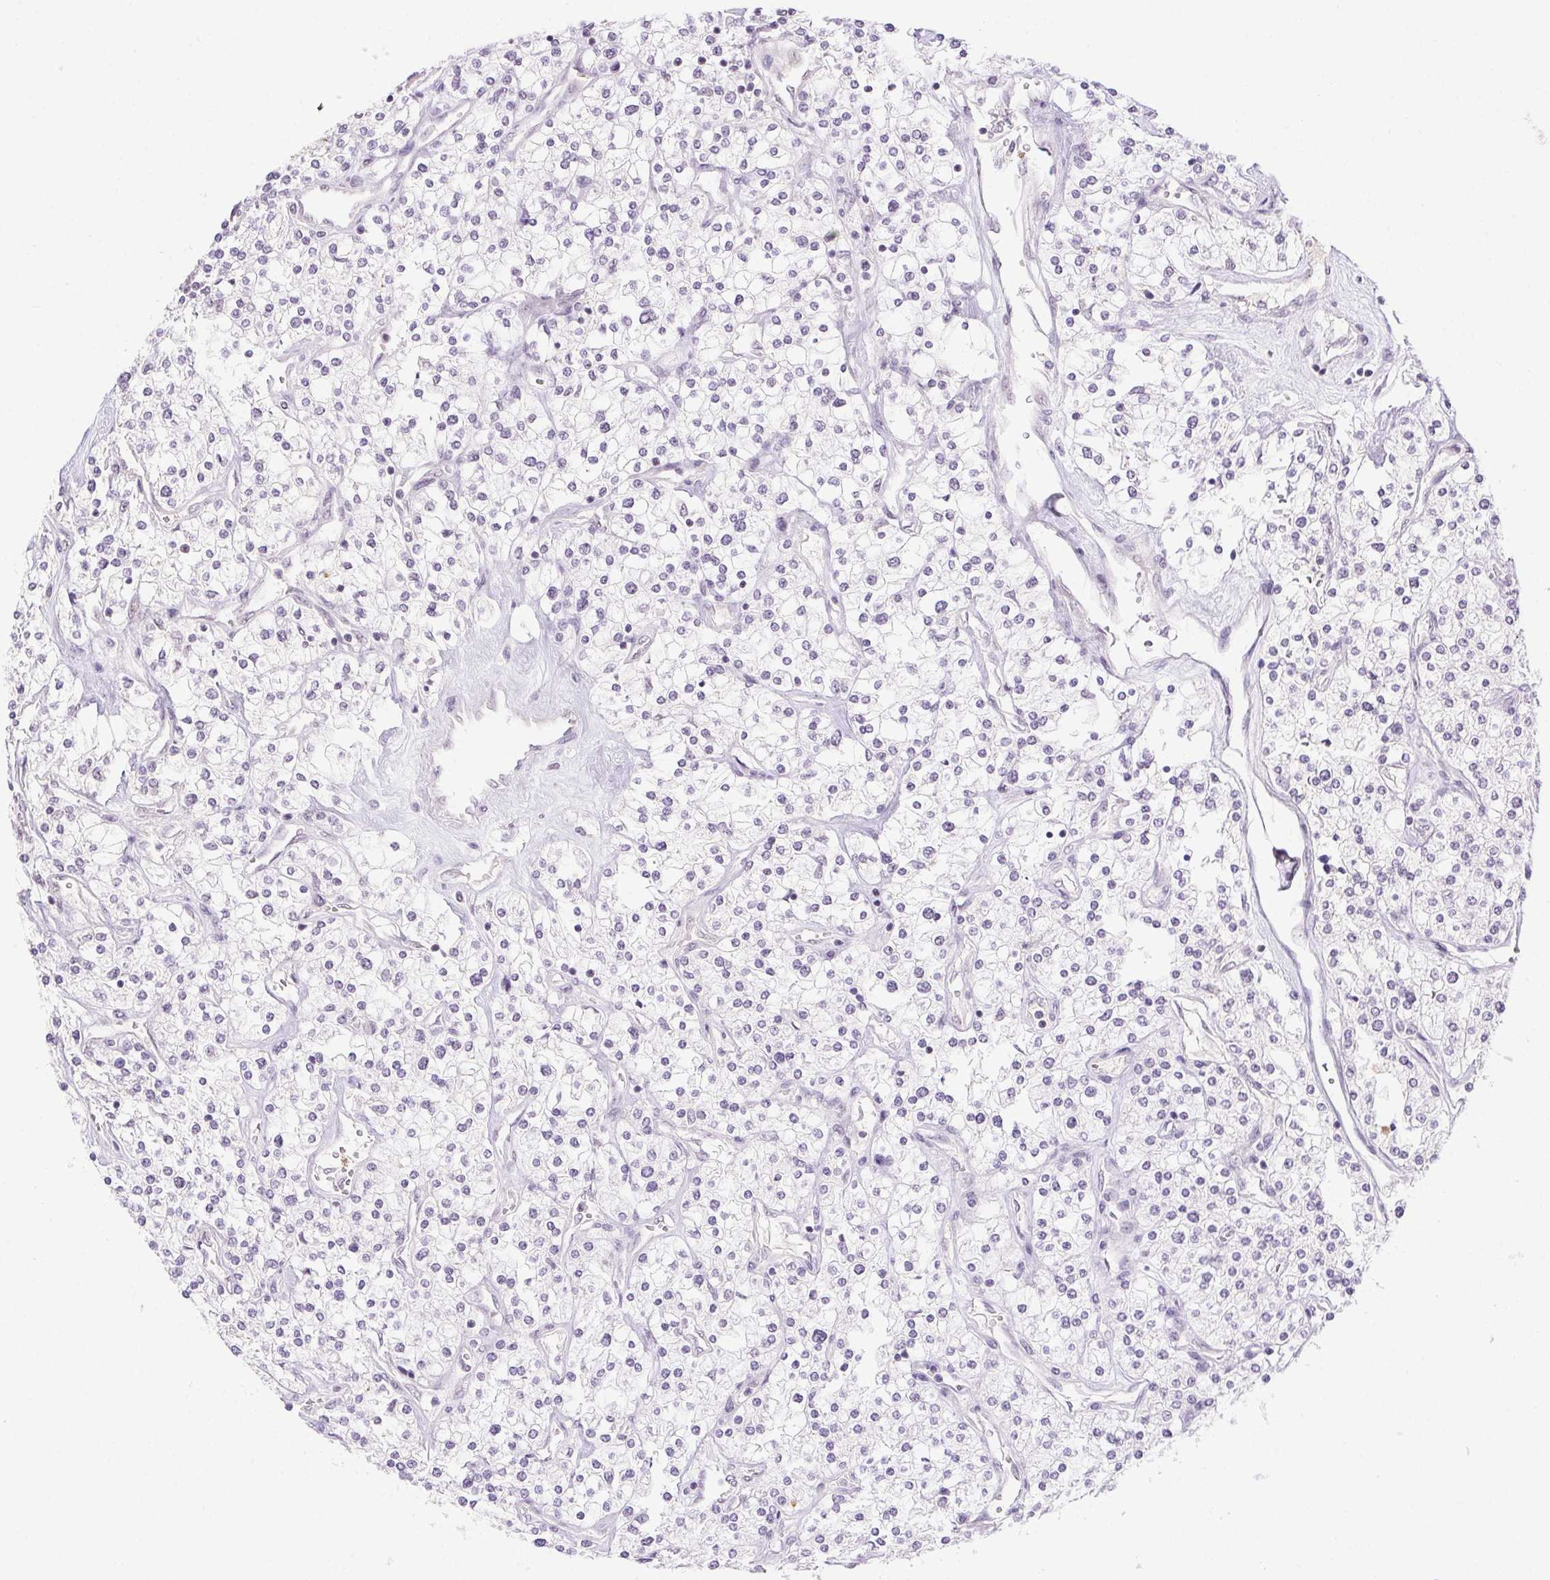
{"staining": {"intensity": "negative", "quantity": "none", "location": "none"}, "tissue": "renal cancer", "cell_type": "Tumor cells", "image_type": "cancer", "snomed": [{"axis": "morphology", "description": "Adenocarcinoma, NOS"}, {"axis": "topography", "description": "Kidney"}], "caption": "Renal cancer (adenocarcinoma) stained for a protein using IHC exhibits no staining tumor cells.", "gene": "DDX17", "patient": {"sex": "male", "age": 80}}